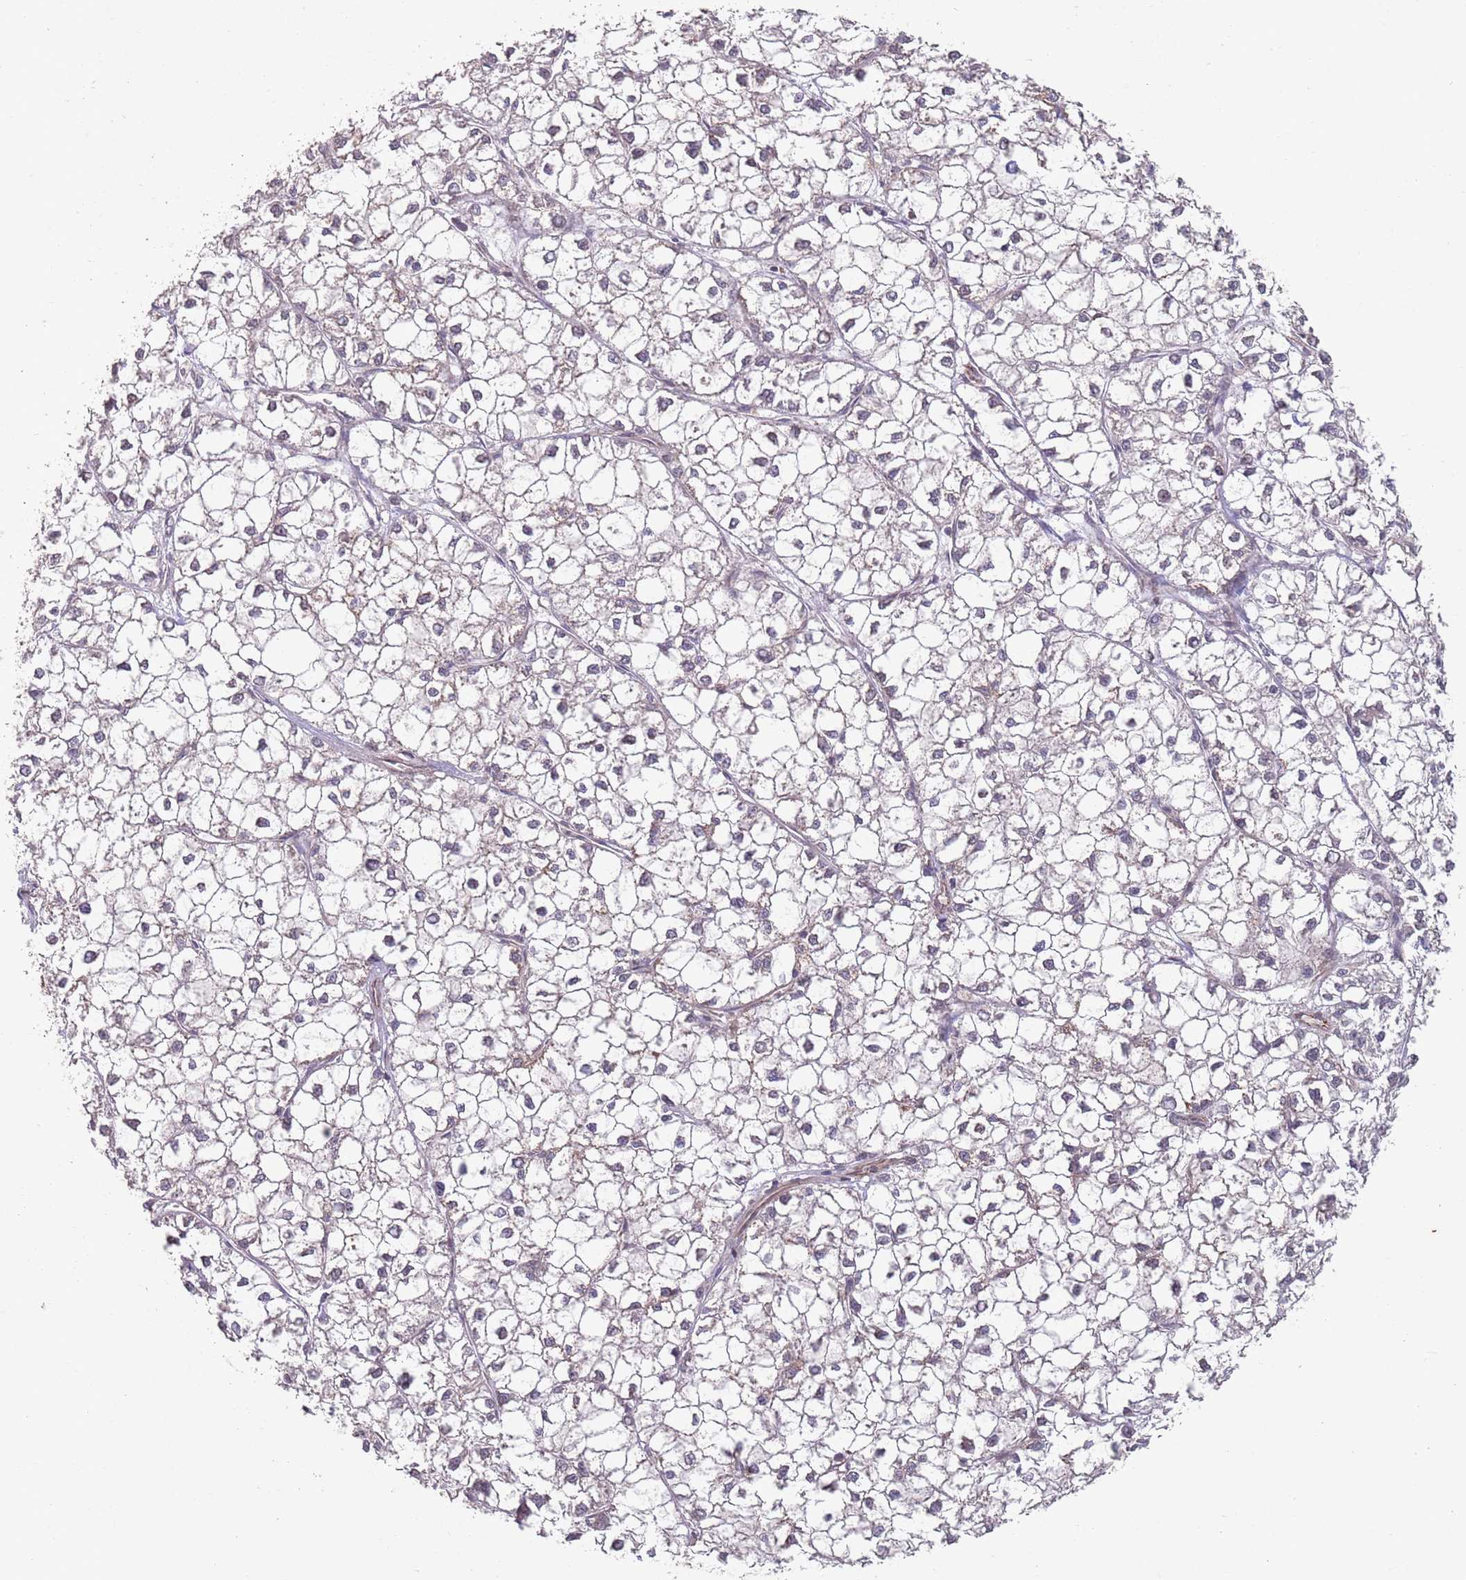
{"staining": {"intensity": "negative", "quantity": "none", "location": "none"}, "tissue": "liver cancer", "cell_type": "Tumor cells", "image_type": "cancer", "snomed": [{"axis": "morphology", "description": "Carcinoma, Hepatocellular, NOS"}, {"axis": "topography", "description": "Liver"}], "caption": "Human liver hepatocellular carcinoma stained for a protein using immunohistochemistry (IHC) demonstrates no staining in tumor cells.", "gene": "CHD9", "patient": {"sex": "female", "age": 43}}